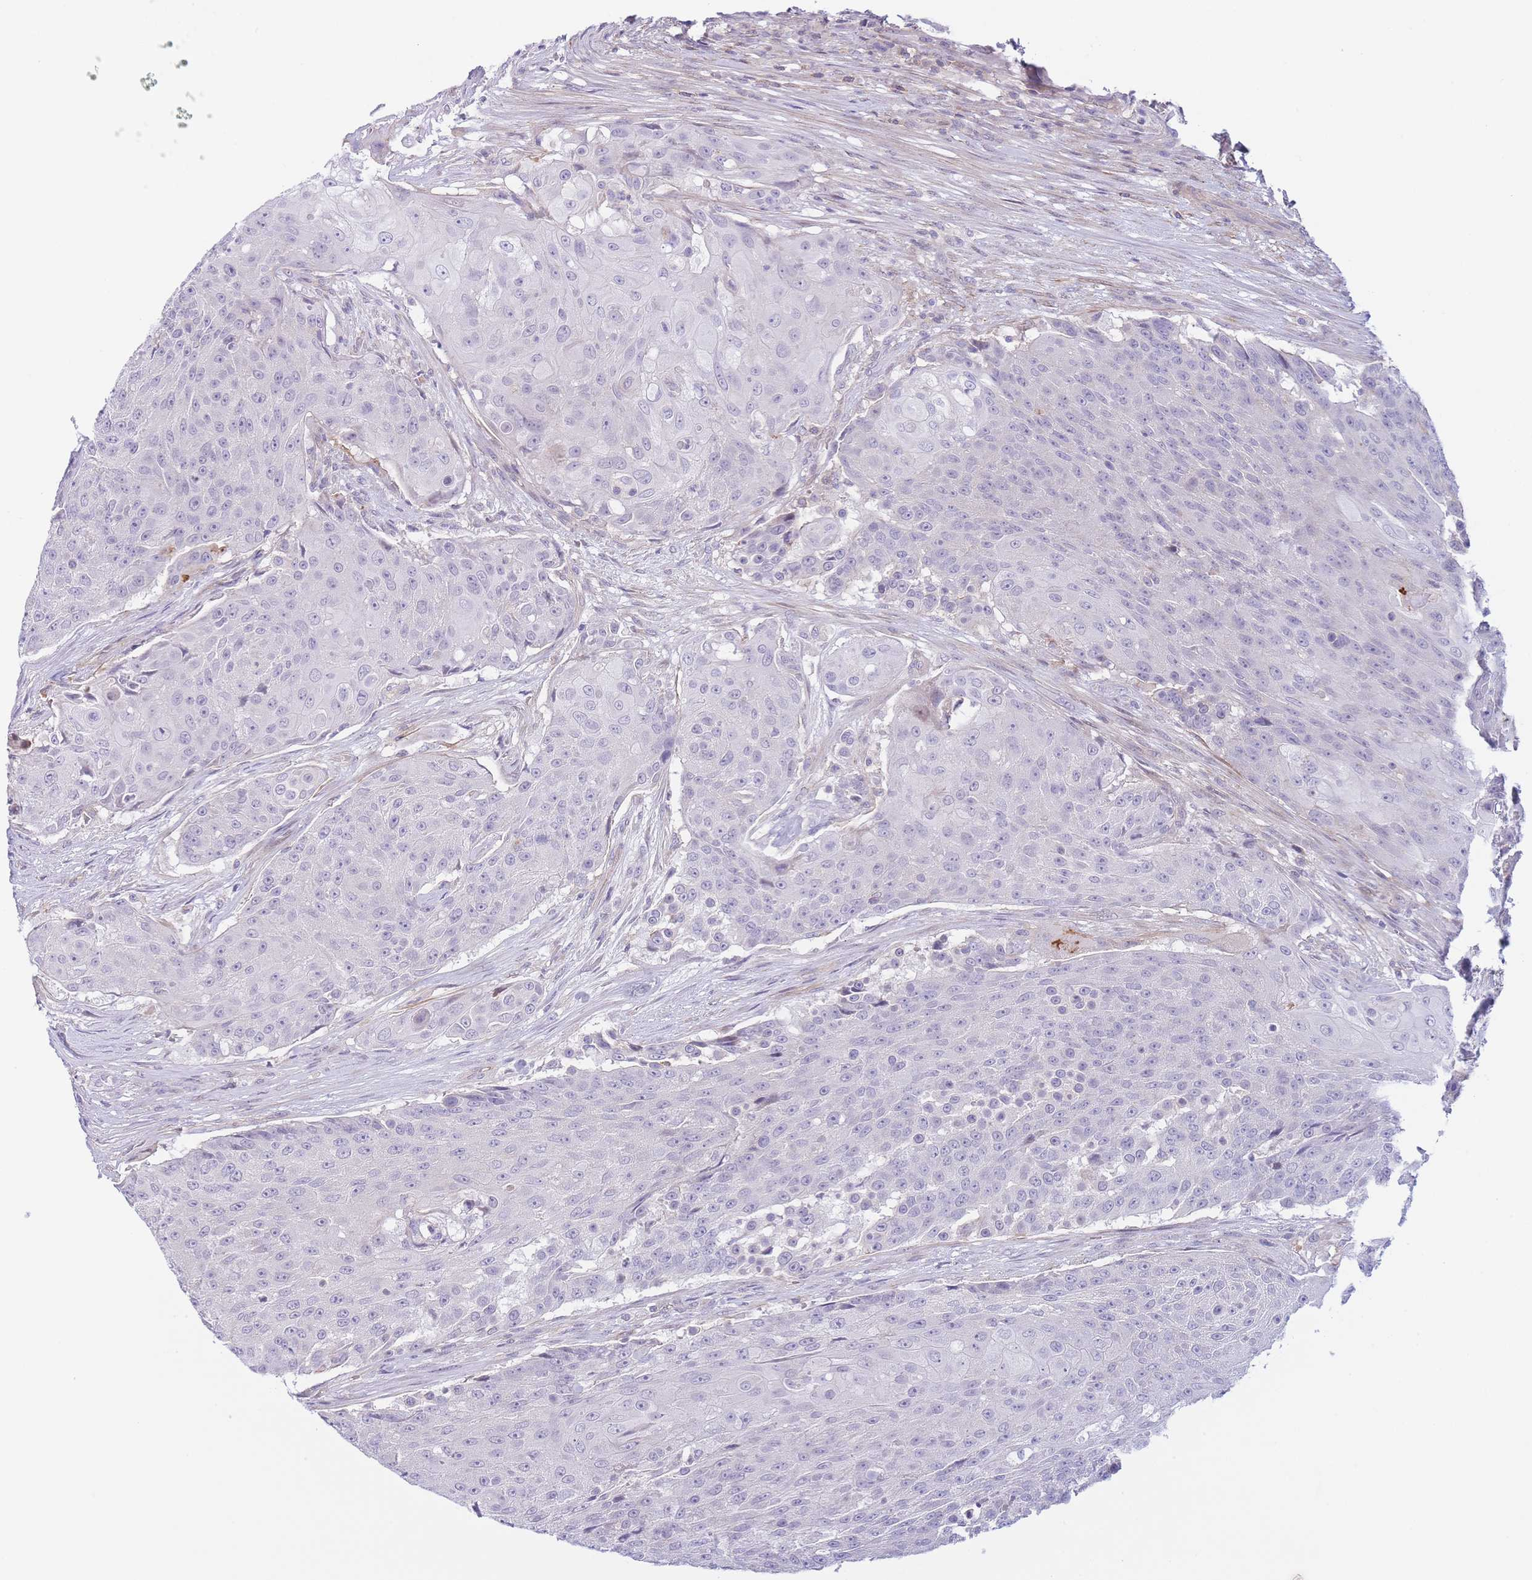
{"staining": {"intensity": "negative", "quantity": "none", "location": "none"}, "tissue": "urothelial cancer", "cell_type": "Tumor cells", "image_type": "cancer", "snomed": [{"axis": "morphology", "description": "Urothelial carcinoma, High grade"}, {"axis": "topography", "description": "Urinary bladder"}], "caption": "A photomicrograph of human high-grade urothelial carcinoma is negative for staining in tumor cells. Nuclei are stained in blue.", "gene": "C9orf152", "patient": {"sex": "female", "age": 63}}